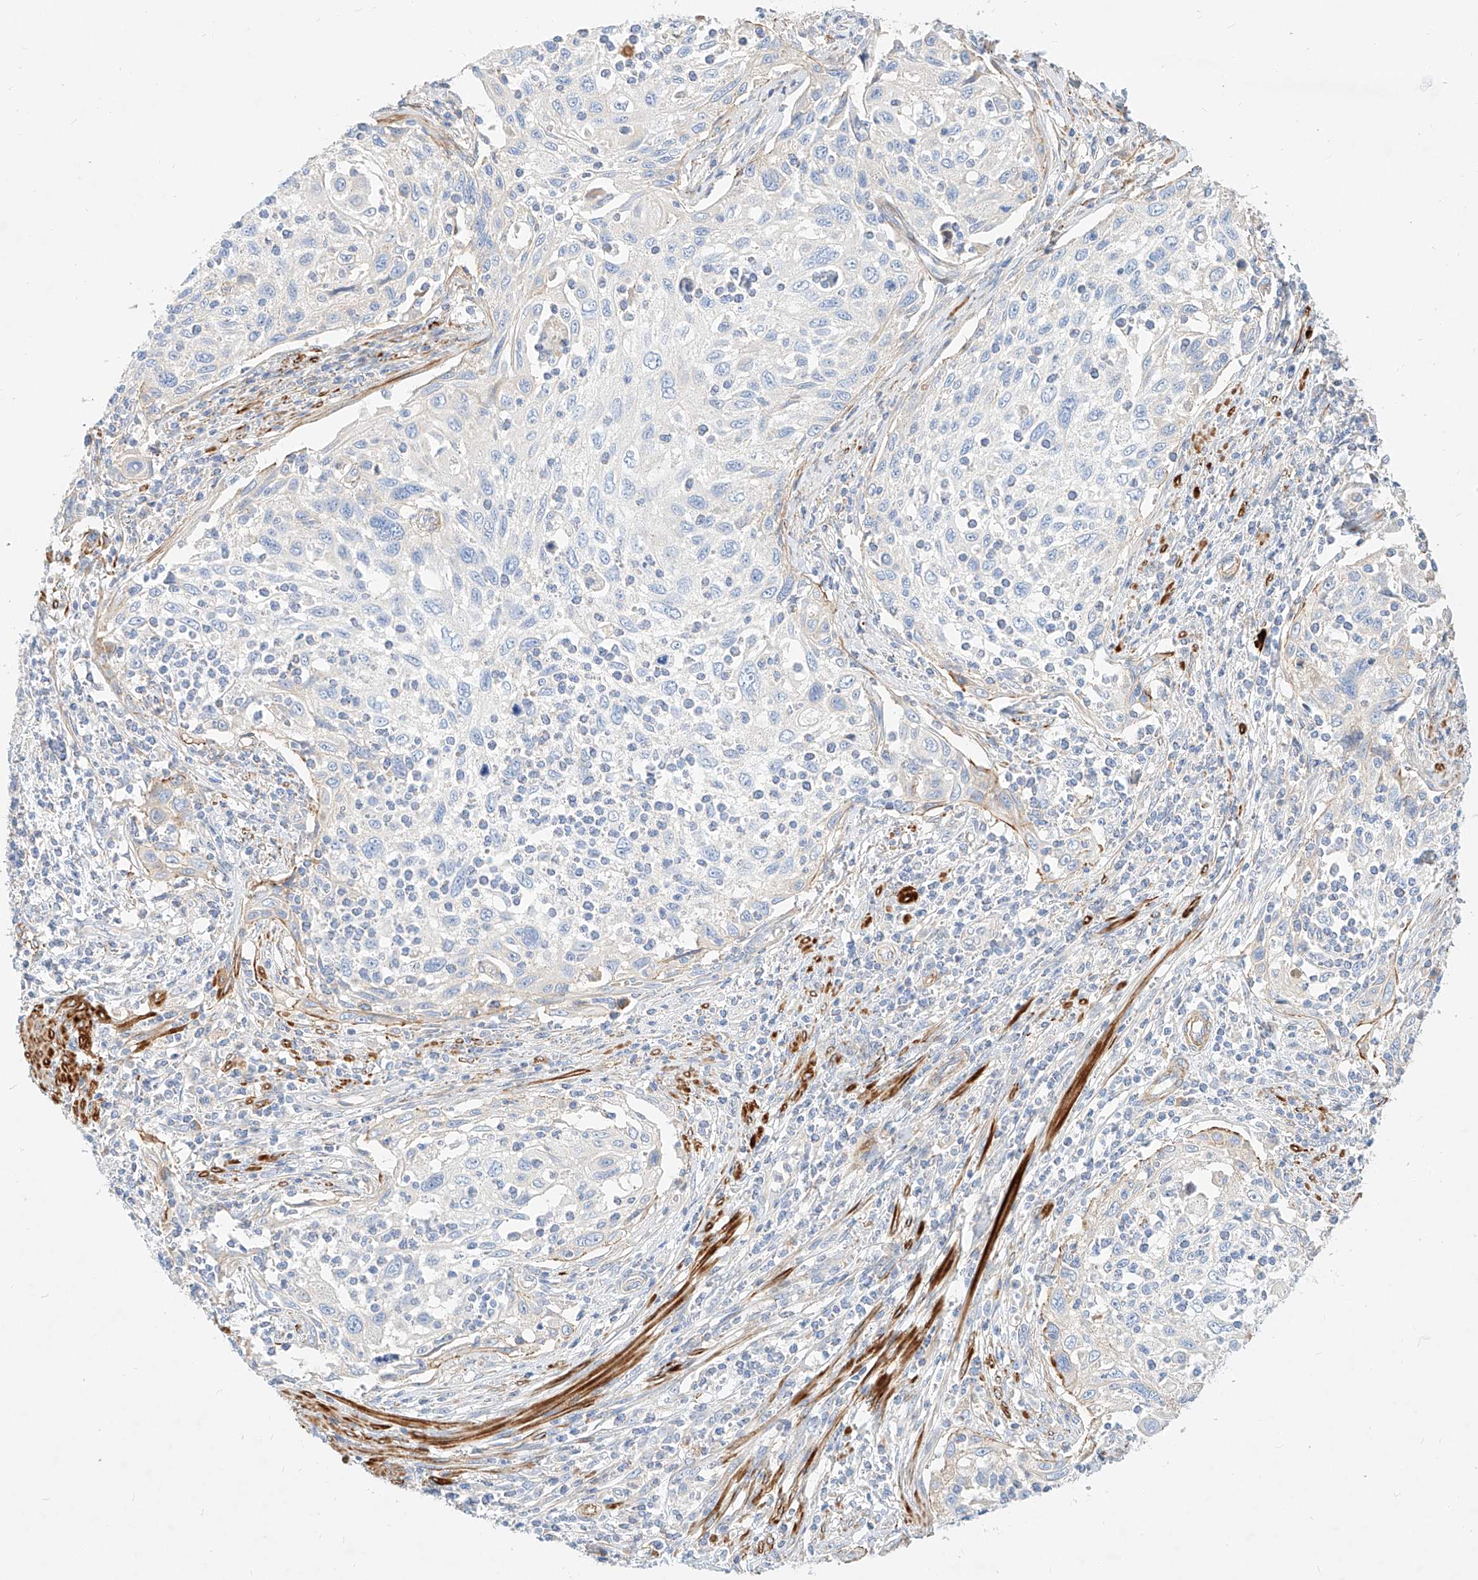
{"staining": {"intensity": "negative", "quantity": "none", "location": "none"}, "tissue": "cervical cancer", "cell_type": "Tumor cells", "image_type": "cancer", "snomed": [{"axis": "morphology", "description": "Squamous cell carcinoma, NOS"}, {"axis": "topography", "description": "Cervix"}], "caption": "Immunohistochemistry (IHC) histopathology image of neoplastic tissue: cervical squamous cell carcinoma stained with DAB shows no significant protein positivity in tumor cells.", "gene": "KCNH5", "patient": {"sex": "female", "age": 70}}